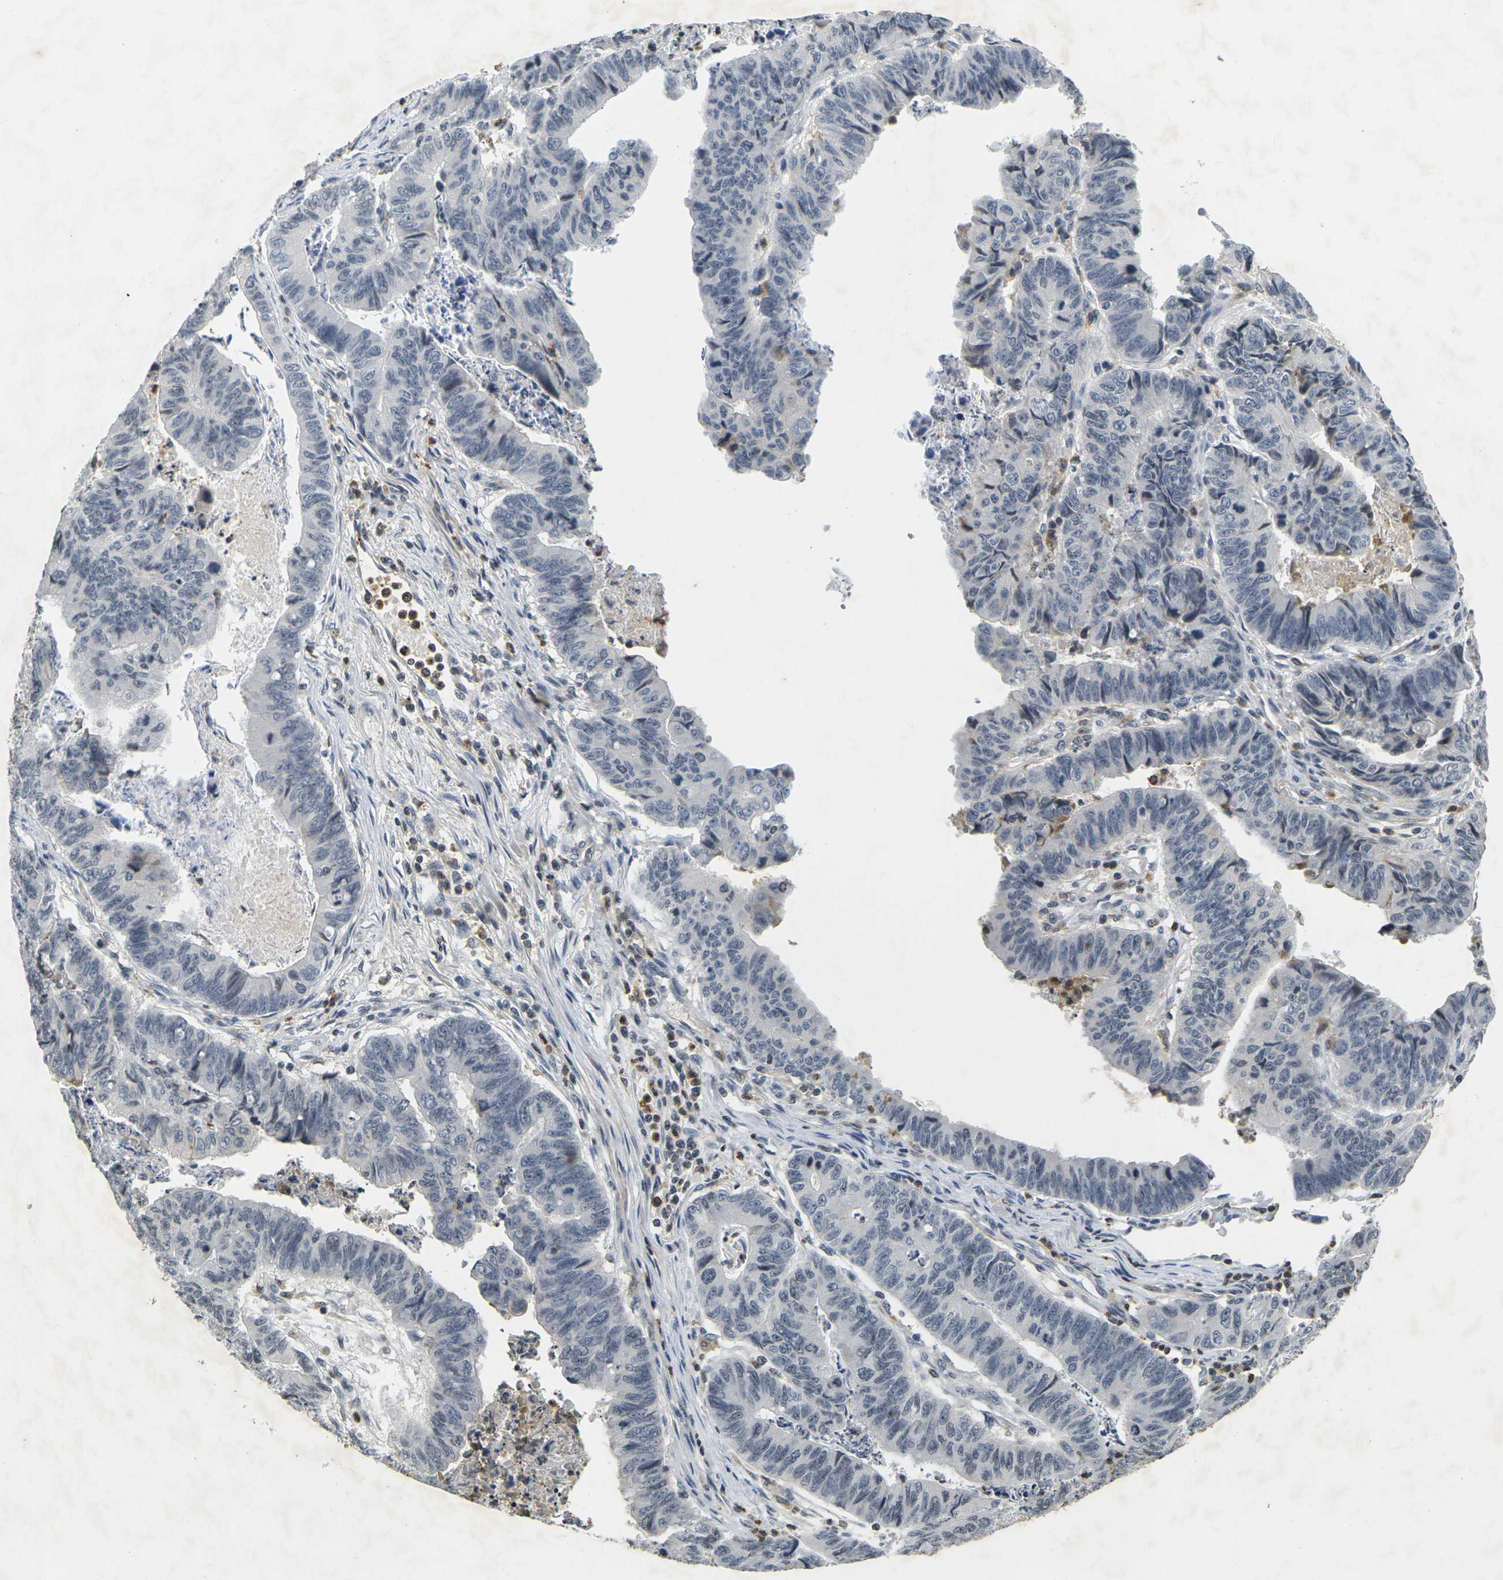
{"staining": {"intensity": "negative", "quantity": "none", "location": "none"}, "tissue": "stomach cancer", "cell_type": "Tumor cells", "image_type": "cancer", "snomed": [{"axis": "morphology", "description": "Adenocarcinoma, NOS"}, {"axis": "topography", "description": "Stomach, lower"}], "caption": "Immunohistochemistry (IHC) image of human stomach adenocarcinoma stained for a protein (brown), which reveals no expression in tumor cells.", "gene": "C1QC", "patient": {"sex": "male", "age": 77}}